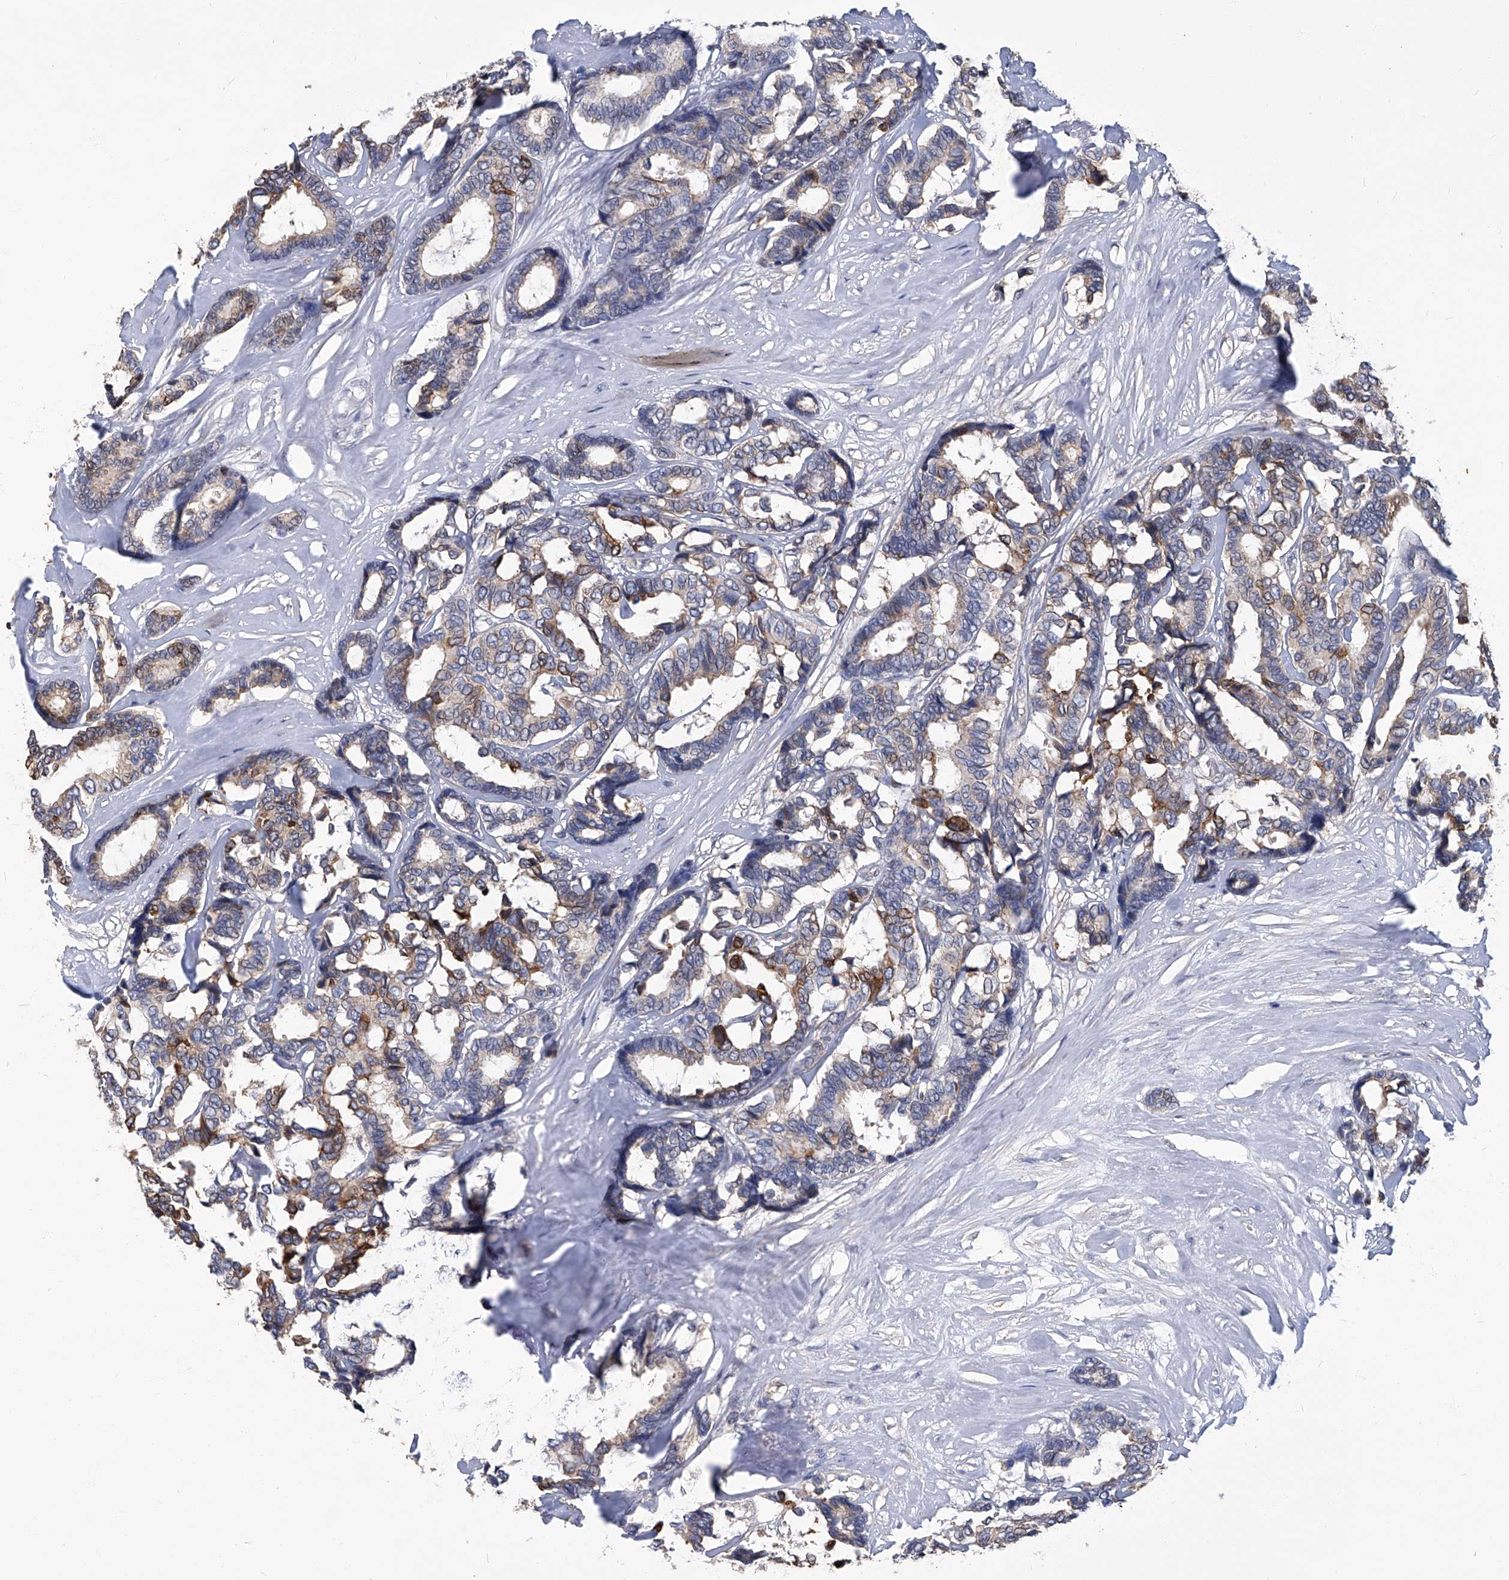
{"staining": {"intensity": "moderate", "quantity": "<25%", "location": "cytoplasmic/membranous,nuclear"}, "tissue": "breast cancer", "cell_type": "Tumor cells", "image_type": "cancer", "snomed": [{"axis": "morphology", "description": "Duct carcinoma"}, {"axis": "topography", "description": "Breast"}], "caption": "A high-resolution histopathology image shows immunohistochemistry (IHC) staining of breast invasive ductal carcinoma, which reveals moderate cytoplasmic/membranous and nuclear staining in about <25% of tumor cells. Nuclei are stained in blue.", "gene": "TGFBR1", "patient": {"sex": "female", "age": 87}}